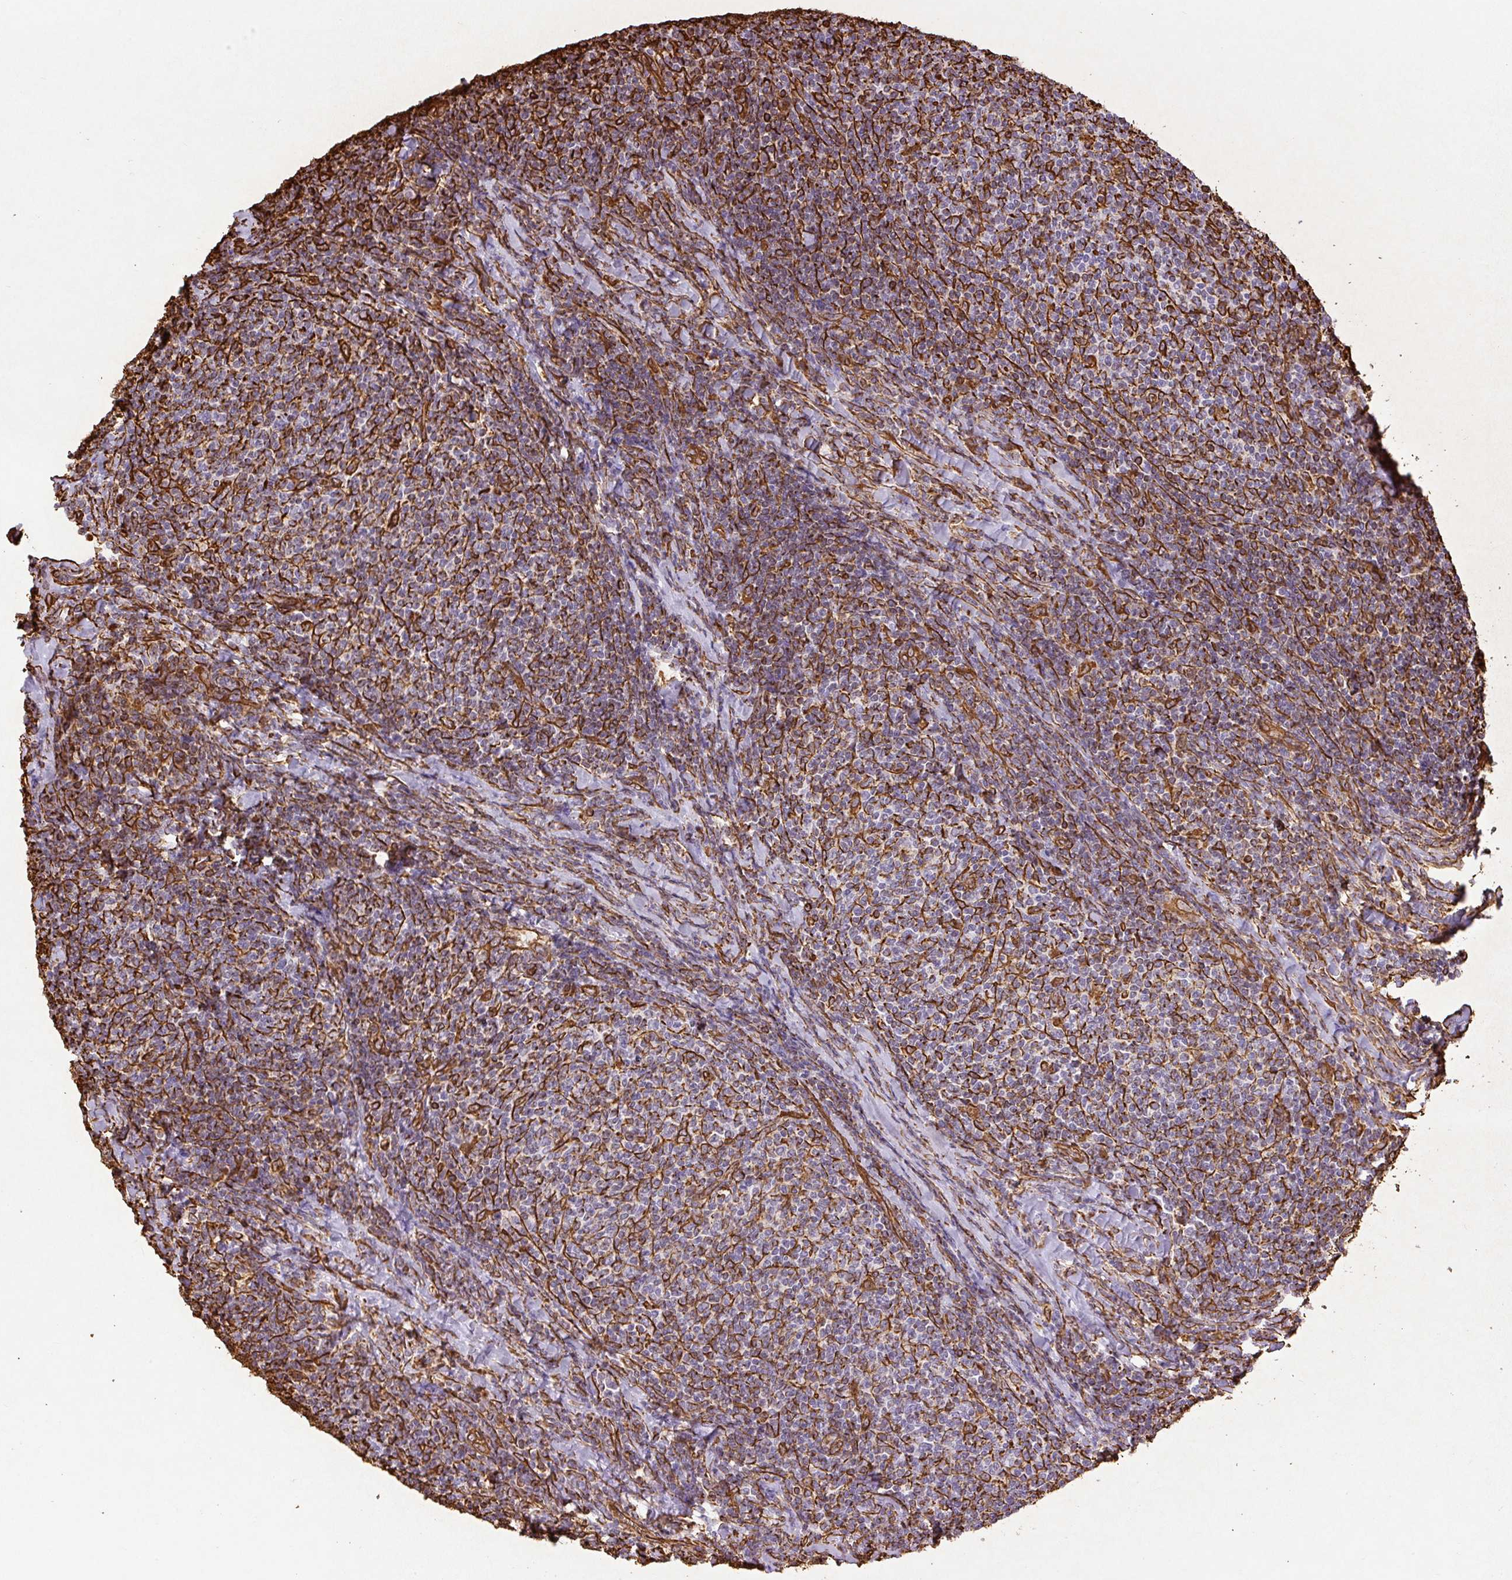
{"staining": {"intensity": "strong", "quantity": "25%-75%", "location": "cytoplasmic/membranous"}, "tissue": "lymphoma", "cell_type": "Tumor cells", "image_type": "cancer", "snomed": [{"axis": "morphology", "description": "Malignant lymphoma, non-Hodgkin's type, Low grade"}, {"axis": "topography", "description": "Lymph node"}], "caption": "Immunohistochemistry histopathology image of low-grade malignant lymphoma, non-Hodgkin's type stained for a protein (brown), which displays high levels of strong cytoplasmic/membranous staining in about 25%-75% of tumor cells.", "gene": "VIM", "patient": {"sex": "male", "age": 52}}